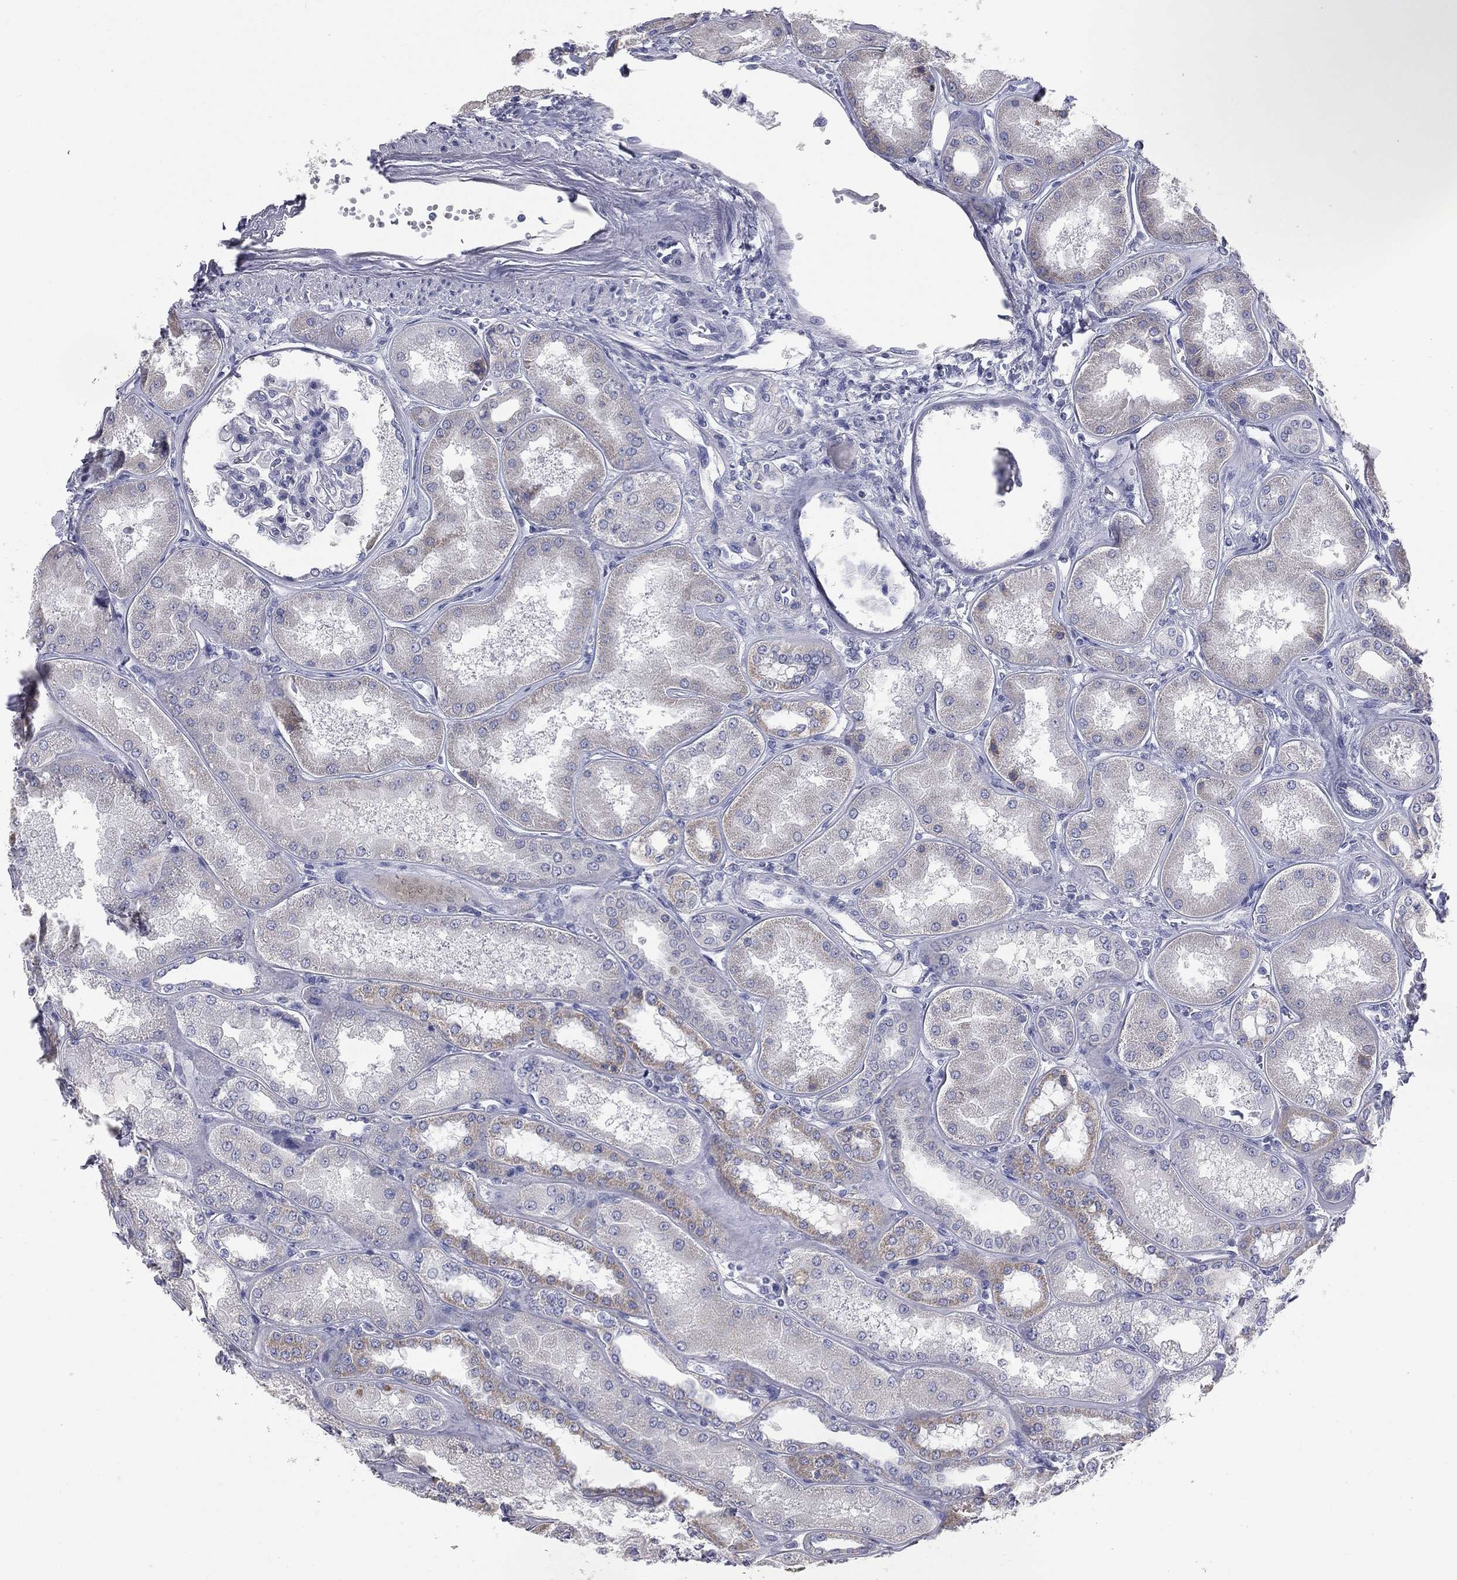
{"staining": {"intensity": "negative", "quantity": "none", "location": "none"}, "tissue": "kidney", "cell_type": "Cells in glomeruli", "image_type": "normal", "snomed": [{"axis": "morphology", "description": "Normal tissue, NOS"}, {"axis": "topography", "description": "Kidney"}], "caption": "Histopathology image shows no significant protein staining in cells in glomeruli of unremarkable kidney.", "gene": "STK31", "patient": {"sex": "female", "age": 56}}